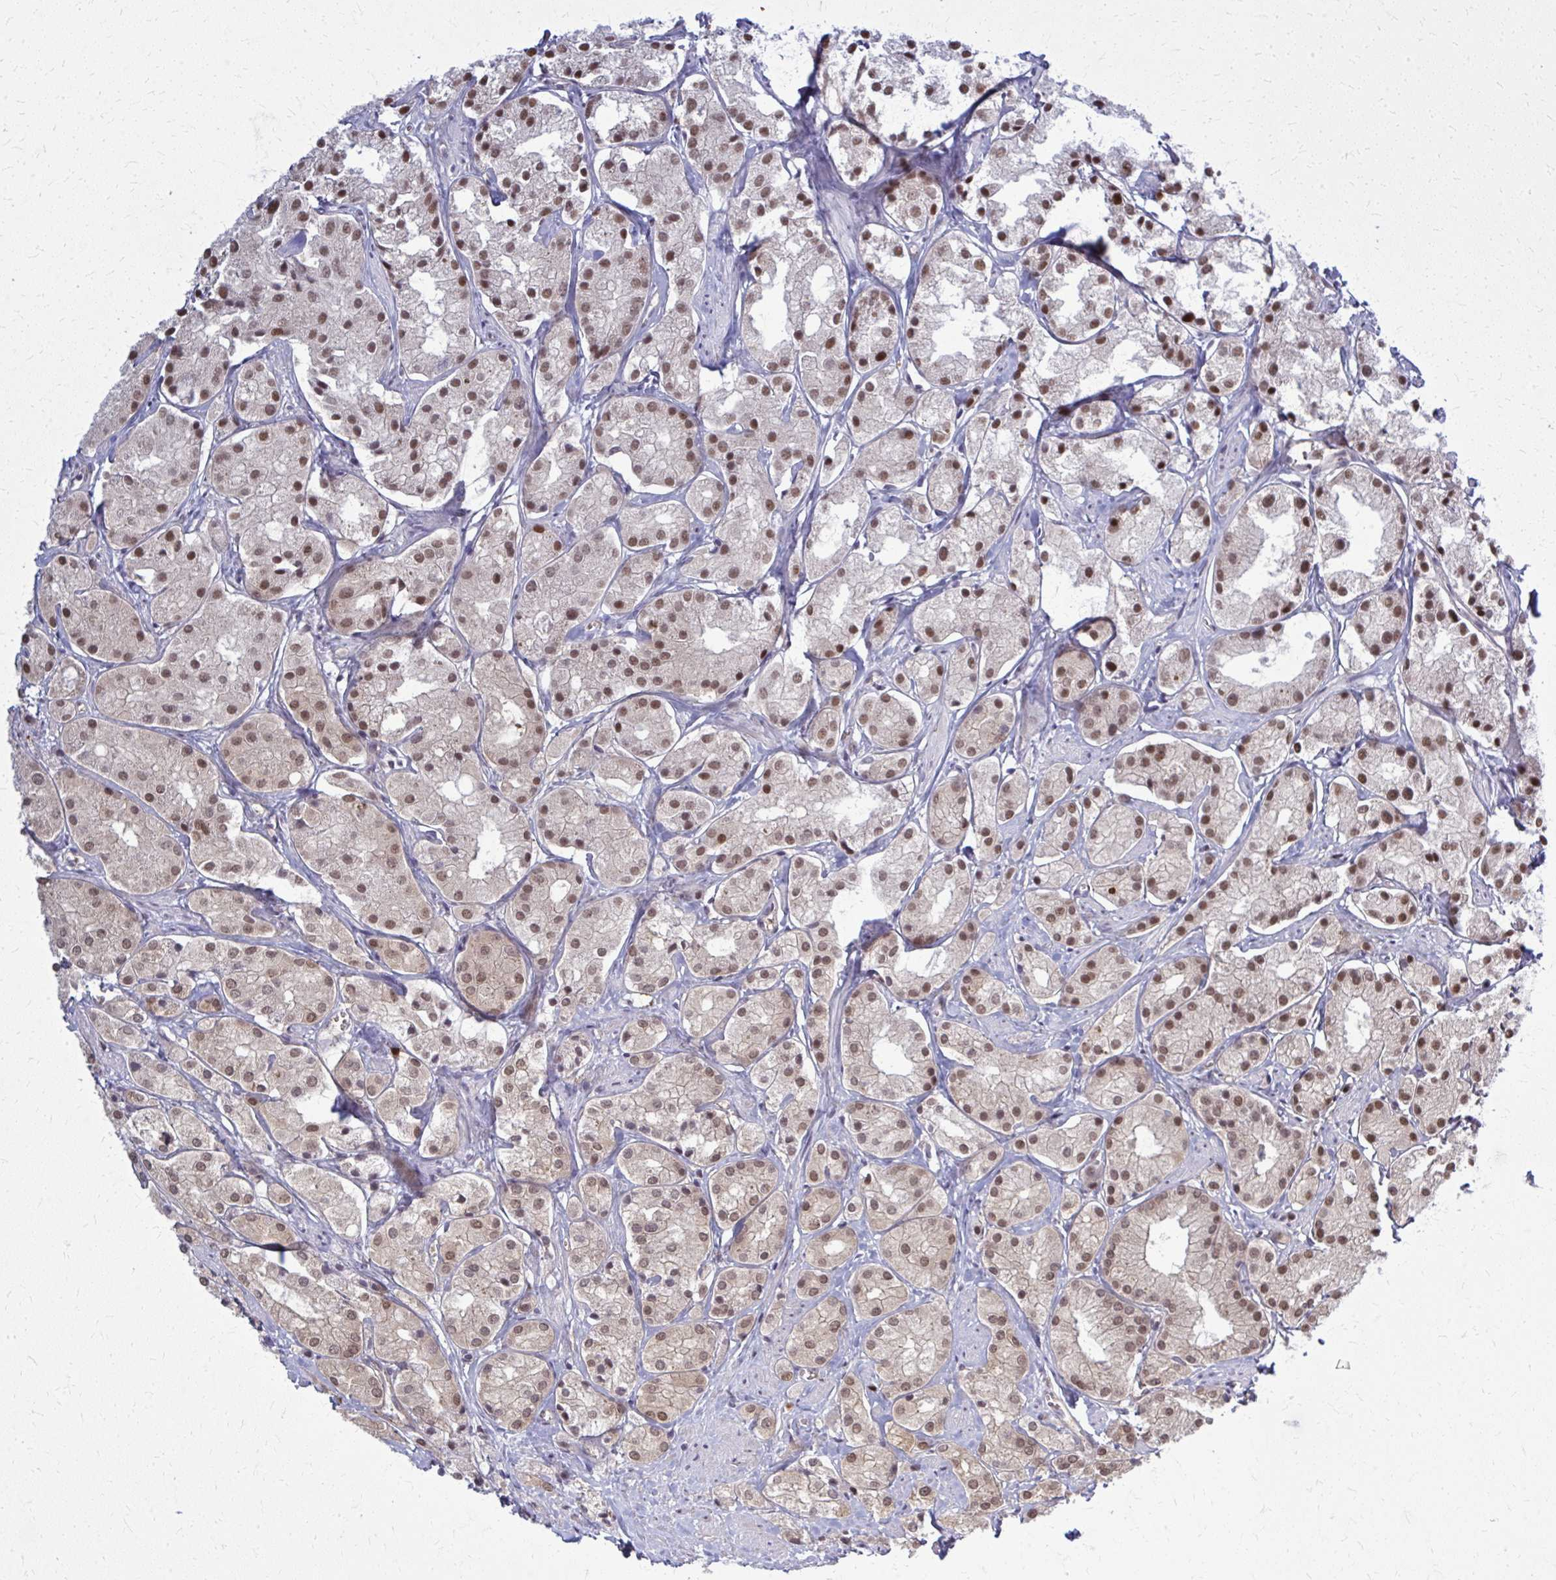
{"staining": {"intensity": "moderate", "quantity": ">75%", "location": "nuclear"}, "tissue": "prostate cancer", "cell_type": "Tumor cells", "image_type": "cancer", "snomed": [{"axis": "morphology", "description": "Adenocarcinoma, Low grade"}, {"axis": "topography", "description": "Prostate"}], "caption": "Immunohistochemistry histopathology image of prostate cancer (adenocarcinoma (low-grade)) stained for a protein (brown), which exhibits medium levels of moderate nuclear positivity in approximately >75% of tumor cells.", "gene": "ZNF559", "patient": {"sex": "male", "age": 69}}